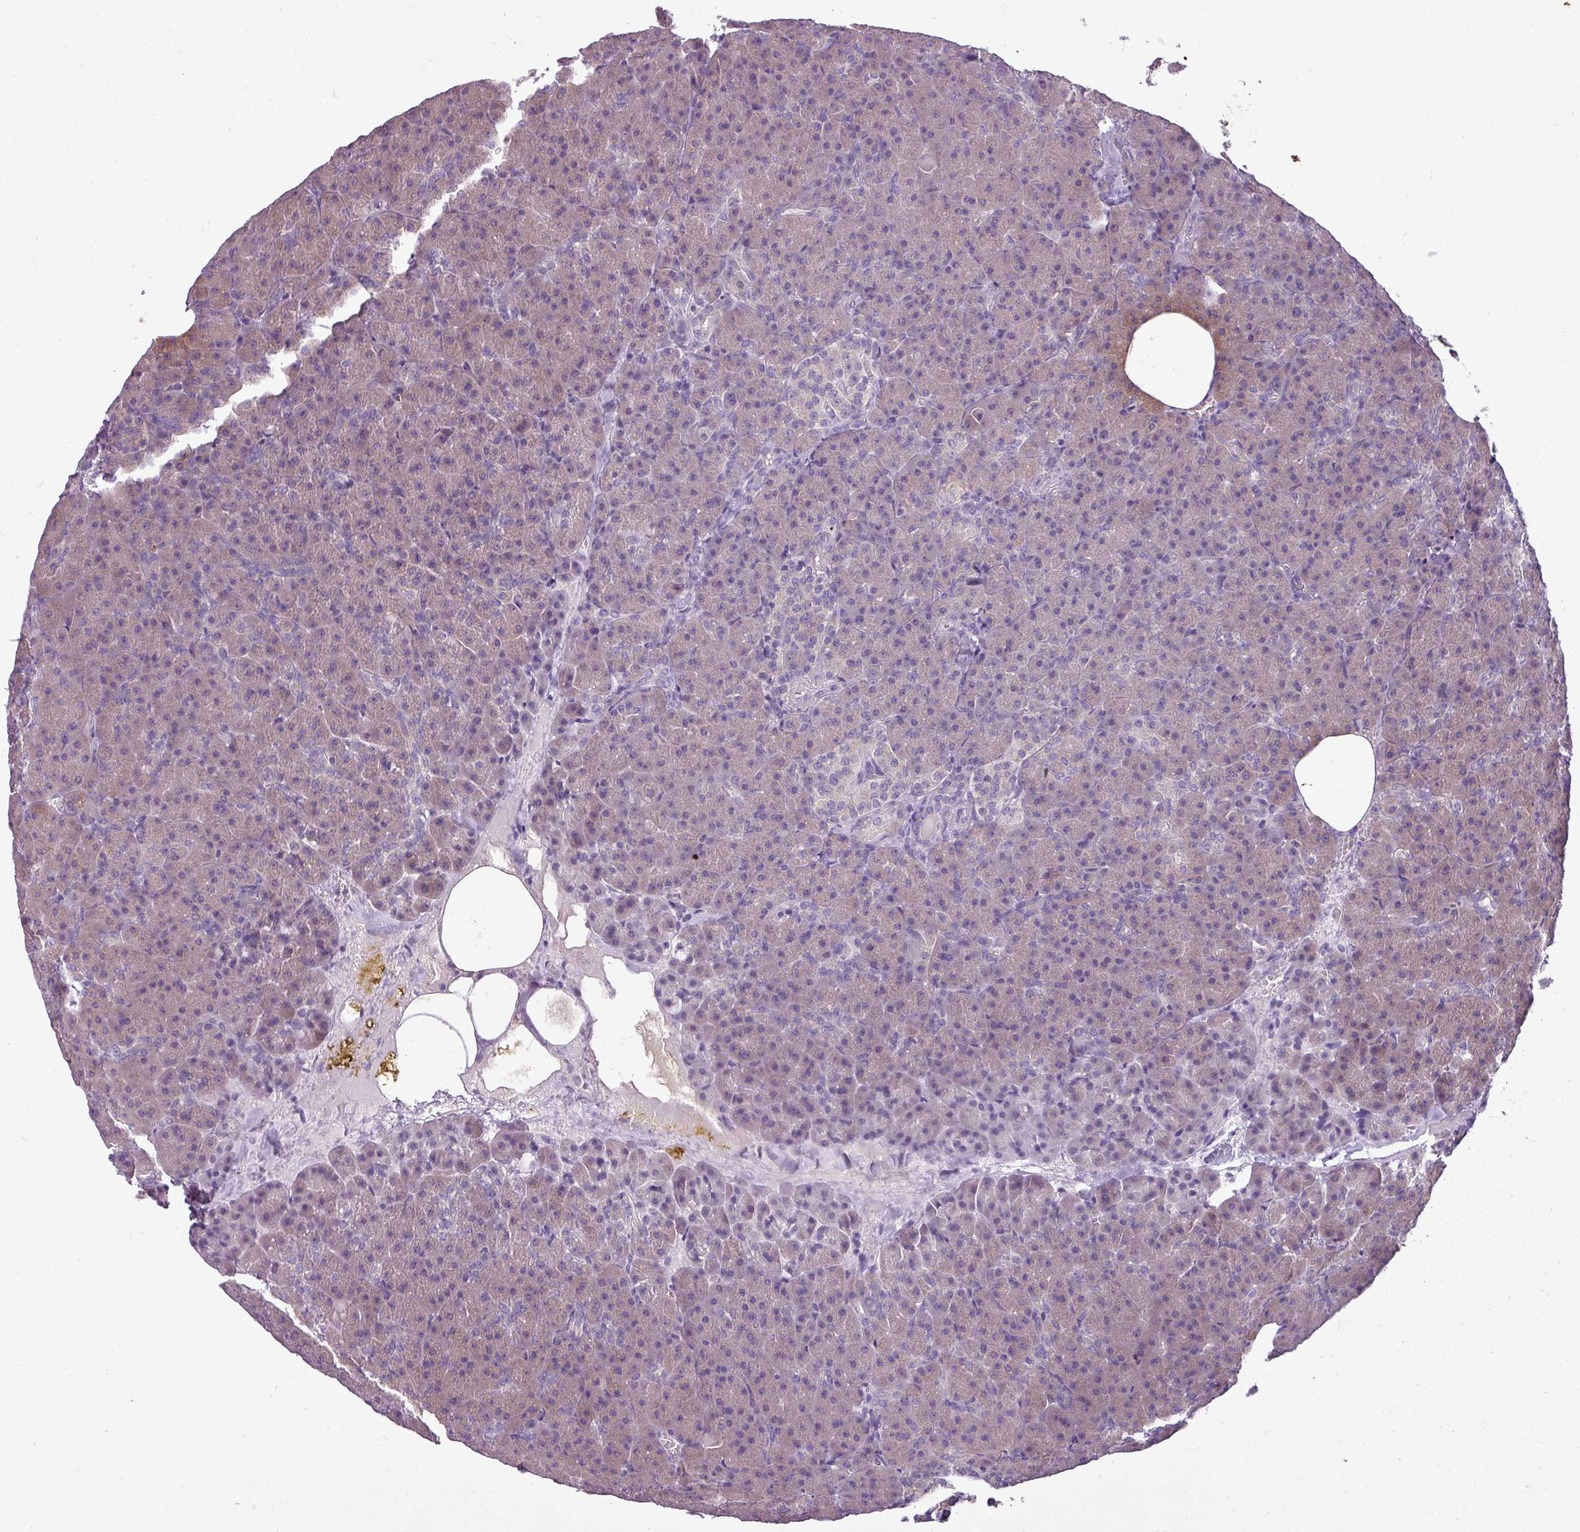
{"staining": {"intensity": "weak", "quantity": "<25%", "location": "cytoplasmic/membranous"}, "tissue": "pancreas", "cell_type": "Exocrine glandular cells", "image_type": "normal", "snomed": [{"axis": "morphology", "description": "Normal tissue, NOS"}, {"axis": "topography", "description": "Pancreas"}], "caption": "Immunohistochemistry photomicrograph of unremarkable pancreas stained for a protein (brown), which displays no expression in exocrine glandular cells. (DAB (3,3'-diaminobenzidine) IHC, high magnification).", "gene": "DNAAF9", "patient": {"sex": "female", "age": 74}}